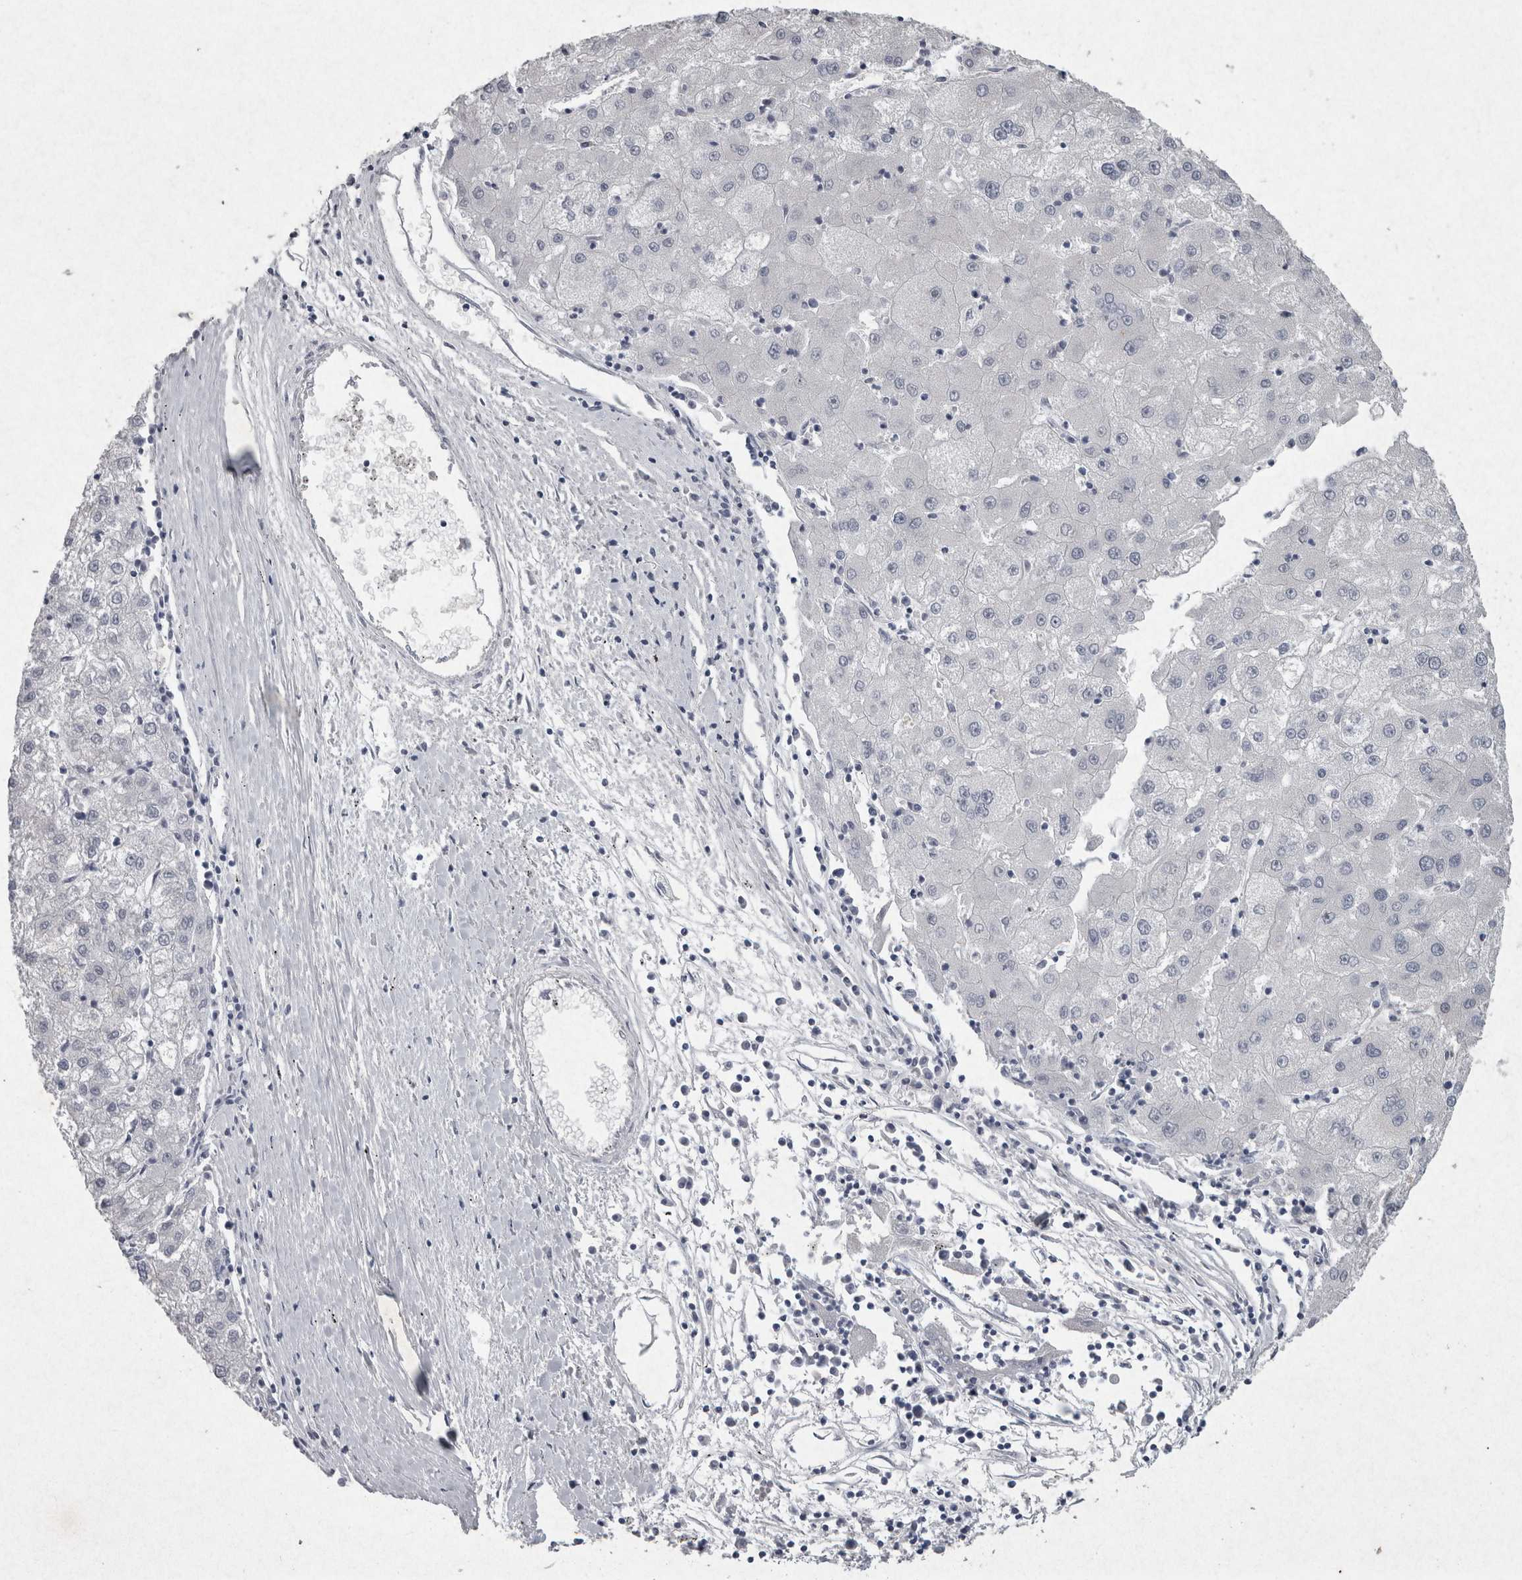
{"staining": {"intensity": "negative", "quantity": "none", "location": "none"}, "tissue": "liver cancer", "cell_type": "Tumor cells", "image_type": "cancer", "snomed": [{"axis": "morphology", "description": "Carcinoma, Hepatocellular, NOS"}, {"axis": "topography", "description": "Liver"}], "caption": "Tumor cells show no significant staining in liver cancer (hepatocellular carcinoma).", "gene": "PDX1", "patient": {"sex": "male", "age": 72}}